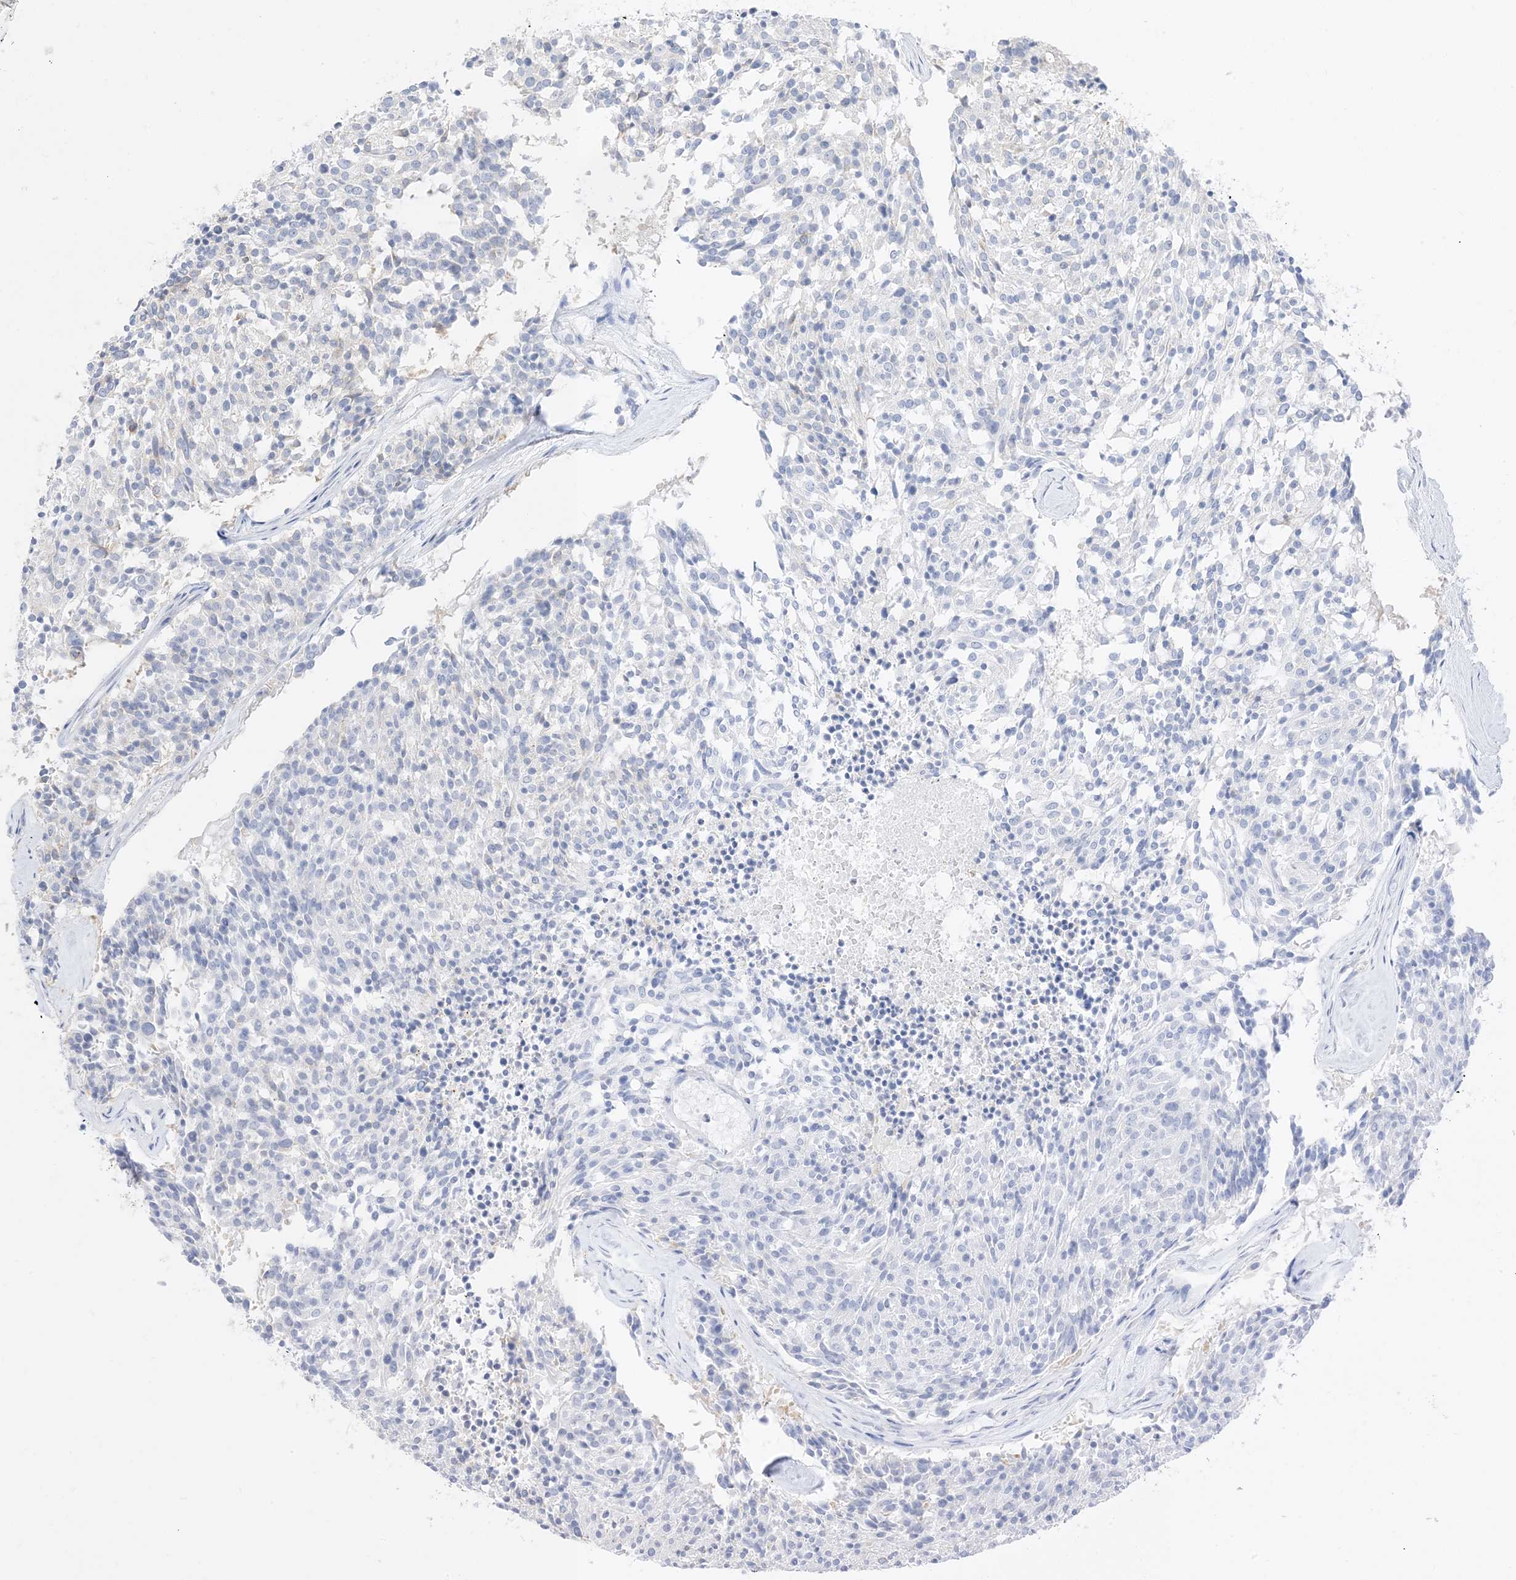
{"staining": {"intensity": "negative", "quantity": "none", "location": "none"}, "tissue": "carcinoid", "cell_type": "Tumor cells", "image_type": "cancer", "snomed": [{"axis": "morphology", "description": "Carcinoid, malignant, NOS"}, {"axis": "topography", "description": "Pancreas"}], "caption": "An immunohistochemistry image of carcinoid is shown. There is no staining in tumor cells of carcinoid. The staining was performed using DAB to visualize the protein expression in brown, while the nuclei were stained in blue with hematoxylin (Magnification: 20x).", "gene": "RAC1", "patient": {"sex": "female", "age": 54}}